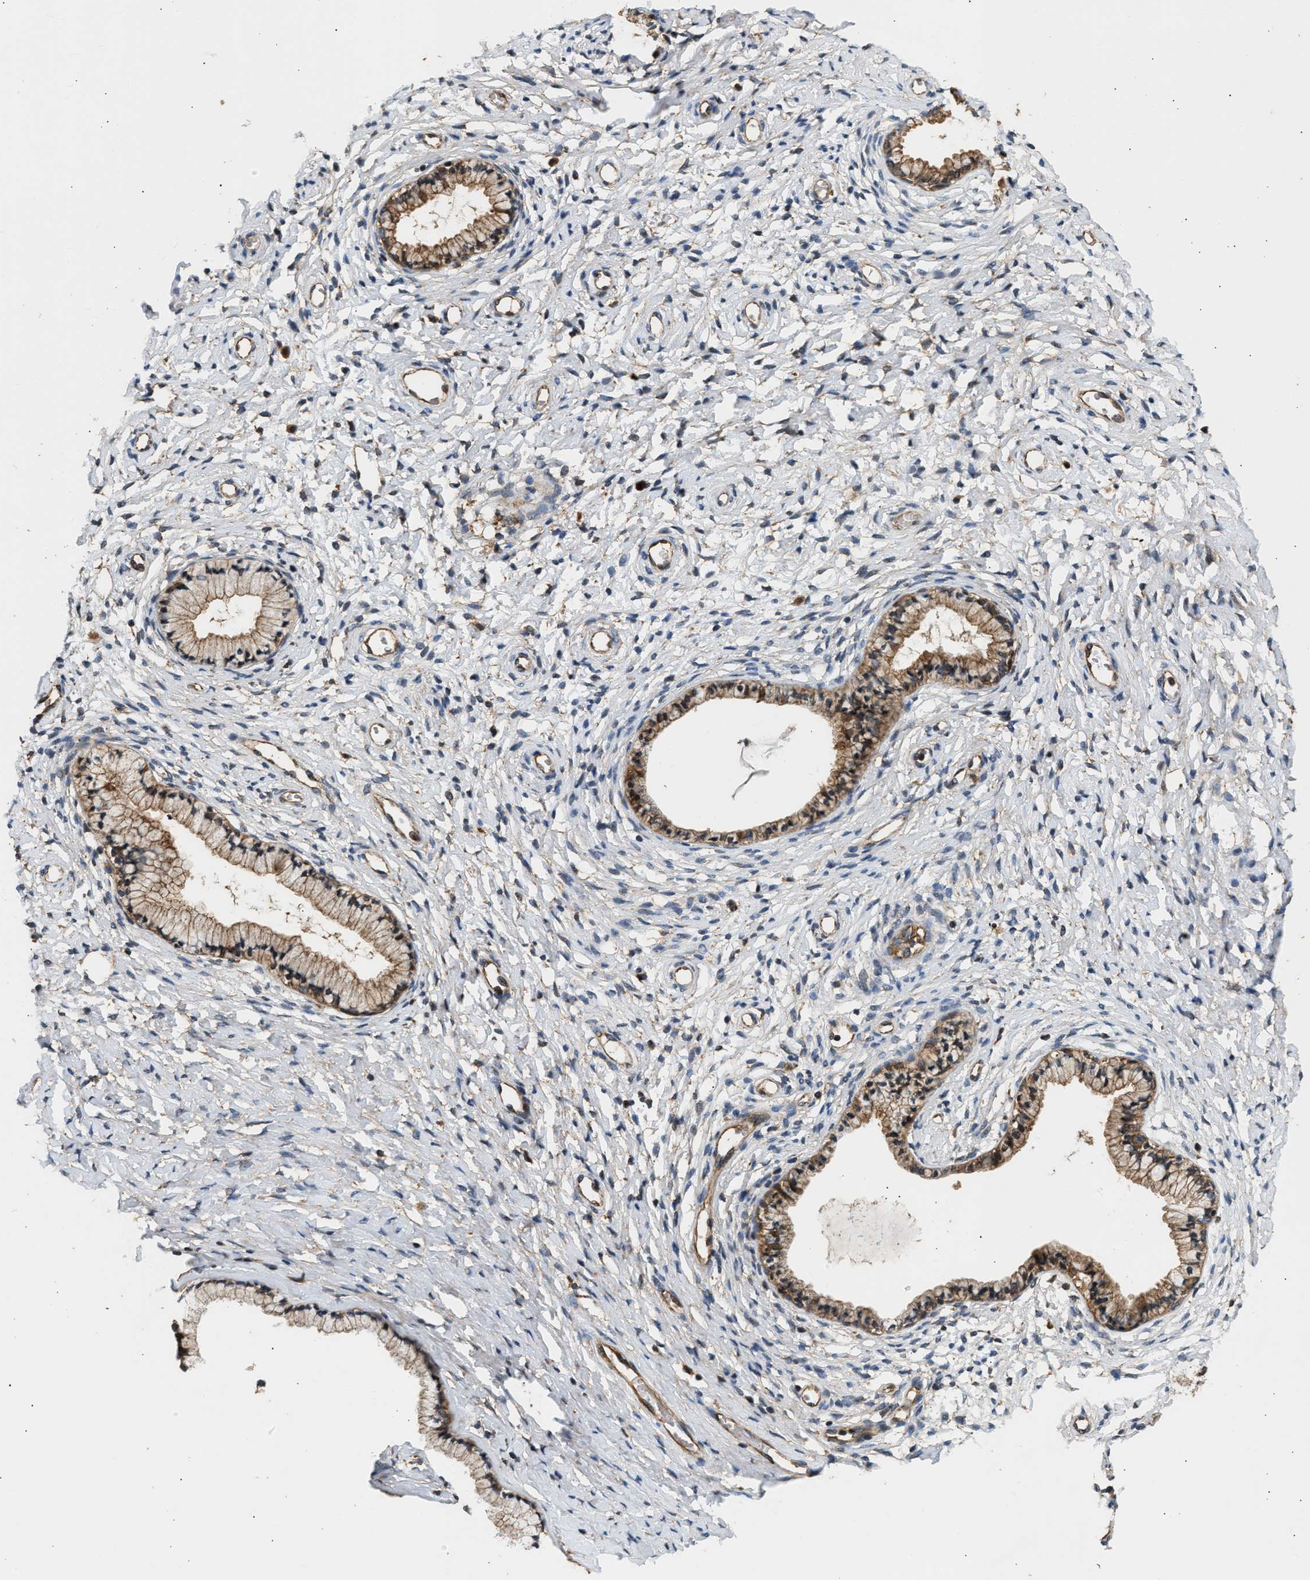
{"staining": {"intensity": "moderate", "quantity": ">75%", "location": "cytoplasmic/membranous"}, "tissue": "cervix", "cell_type": "Glandular cells", "image_type": "normal", "snomed": [{"axis": "morphology", "description": "Normal tissue, NOS"}, {"axis": "topography", "description": "Cervix"}], "caption": "Immunohistochemical staining of normal cervix shows moderate cytoplasmic/membranous protein positivity in about >75% of glandular cells.", "gene": "DUSP14", "patient": {"sex": "female", "age": 72}}